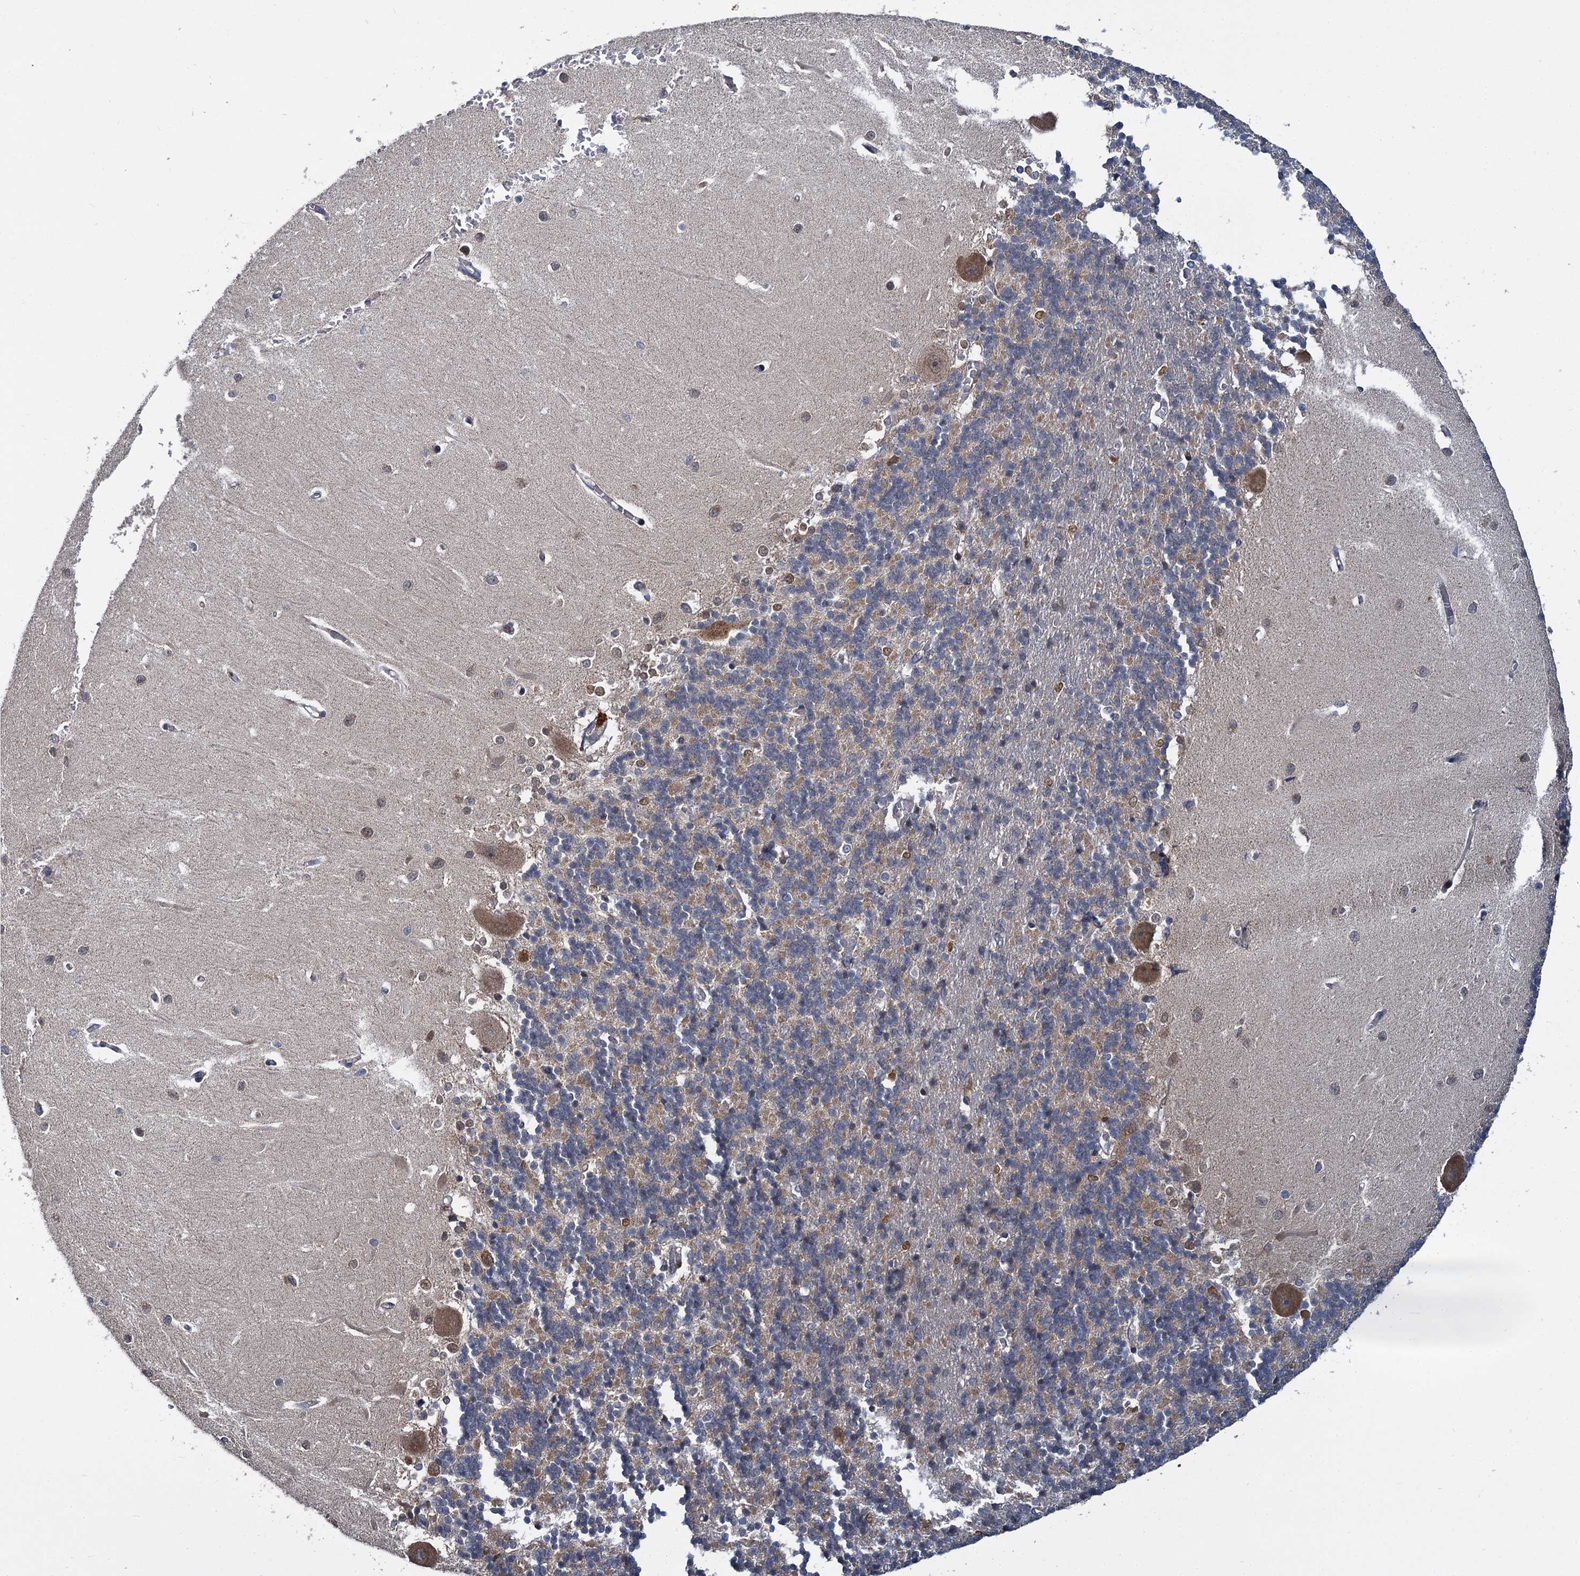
{"staining": {"intensity": "weak", "quantity": "25%-75%", "location": "cytoplasmic/membranous"}, "tissue": "cerebellum", "cell_type": "Cells in granular layer", "image_type": "normal", "snomed": [{"axis": "morphology", "description": "Normal tissue, NOS"}, {"axis": "topography", "description": "Cerebellum"}], "caption": "Cerebellum stained with IHC demonstrates weak cytoplasmic/membranous staining in about 25%-75% of cells in granular layer.", "gene": "TMEM39A", "patient": {"sex": "male", "age": 37}}